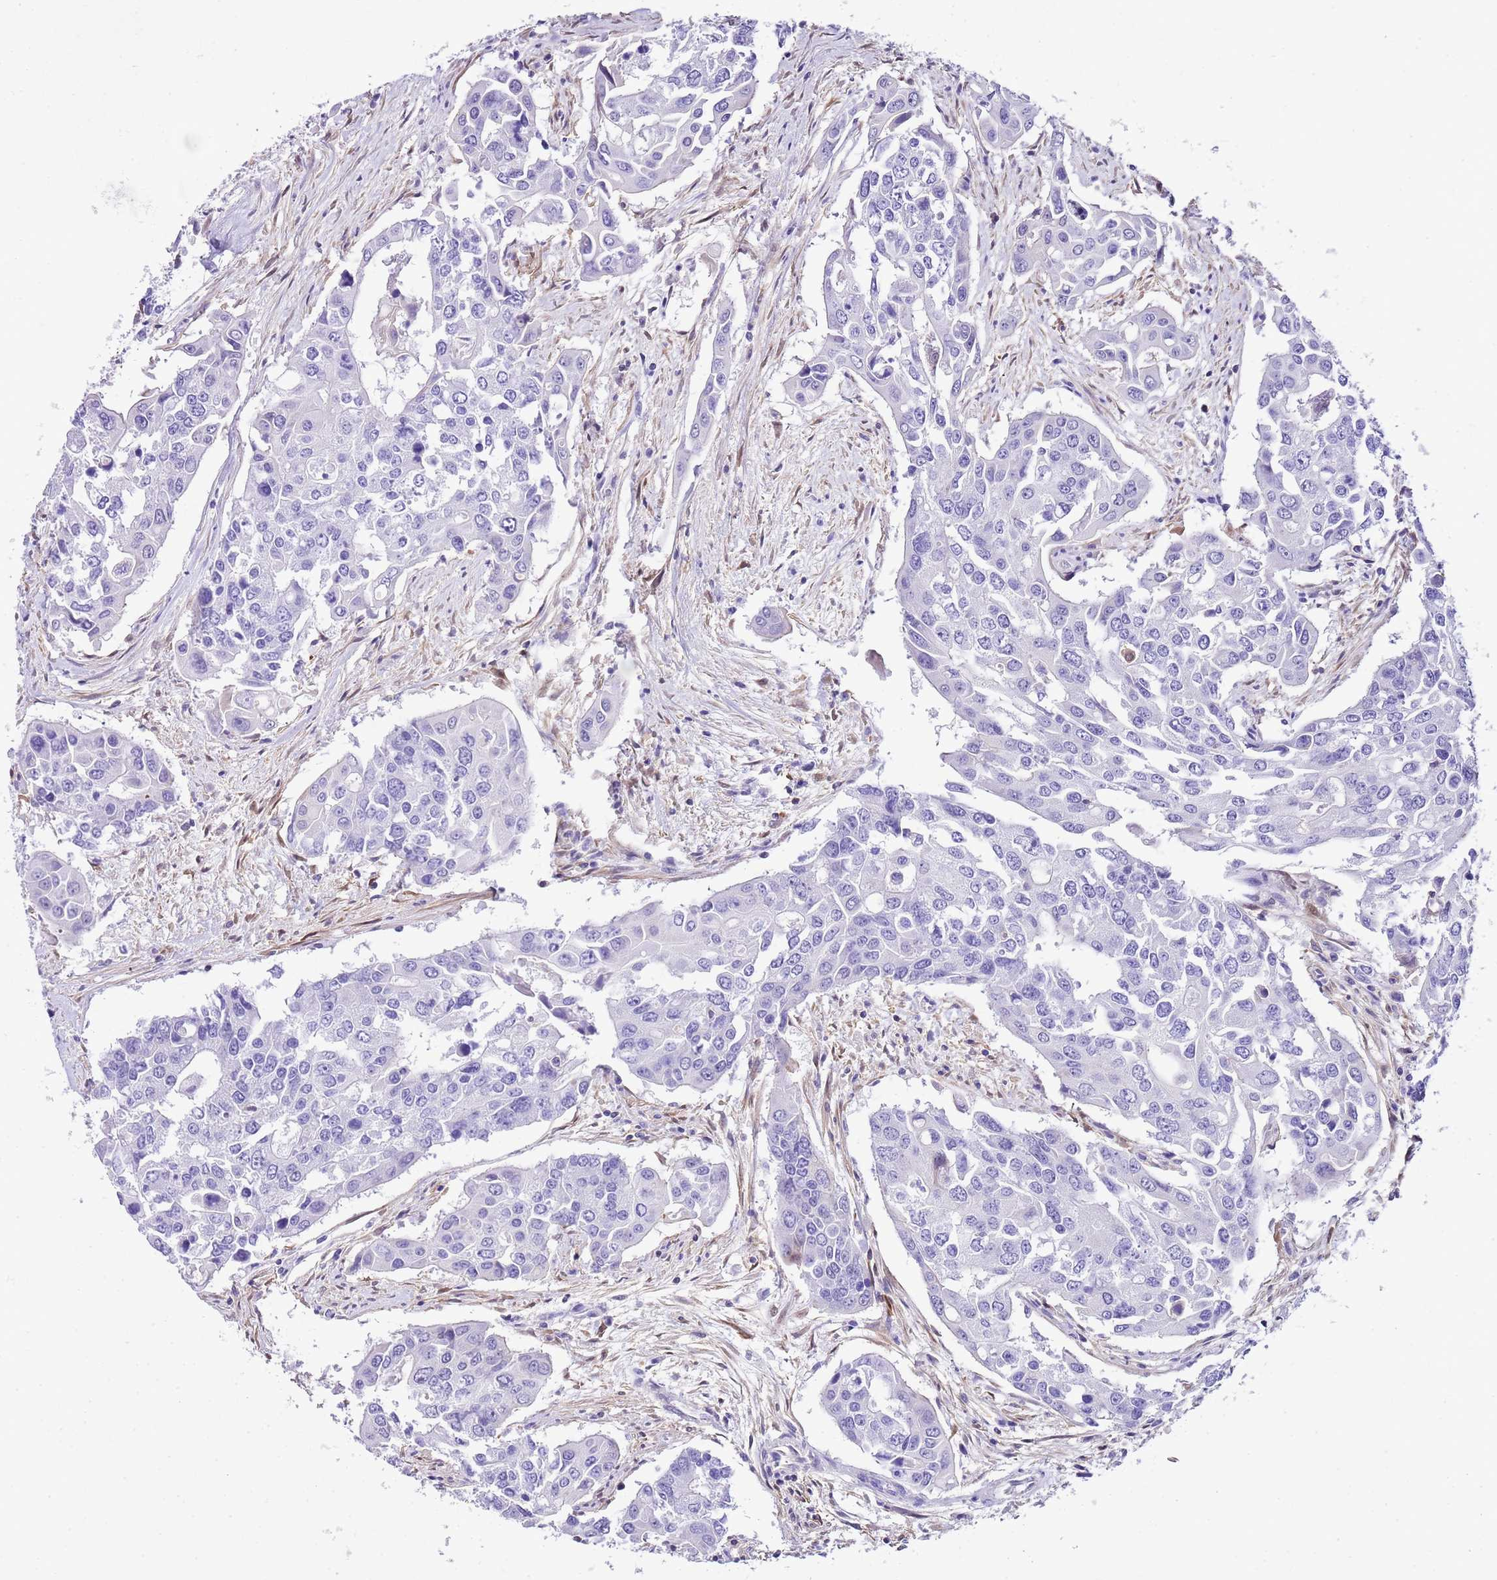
{"staining": {"intensity": "negative", "quantity": "none", "location": "none"}, "tissue": "colorectal cancer", "cell_type": "Tumor cells", "image_type": "cancer", "snomed": [{"axis": "morphology", "description": "Adenocarcinoma, NOS"}, {"axis": "topography", "description": "Colon"}], "caption": "Immunohistochemistry (IHC) micrograph of colorectal adenocarcinoma stained for a protein (brown), which shows no positivity in tumor cells. The staining was performed using DAB (3,3'-diaminobenzidine) to visualize the protein expression in brown, while the nuclei were stained in blue with hematoxylin (Magnification: 20x).", "gene": "CNN2", "patient": {"sex": "male", "age": 77}}